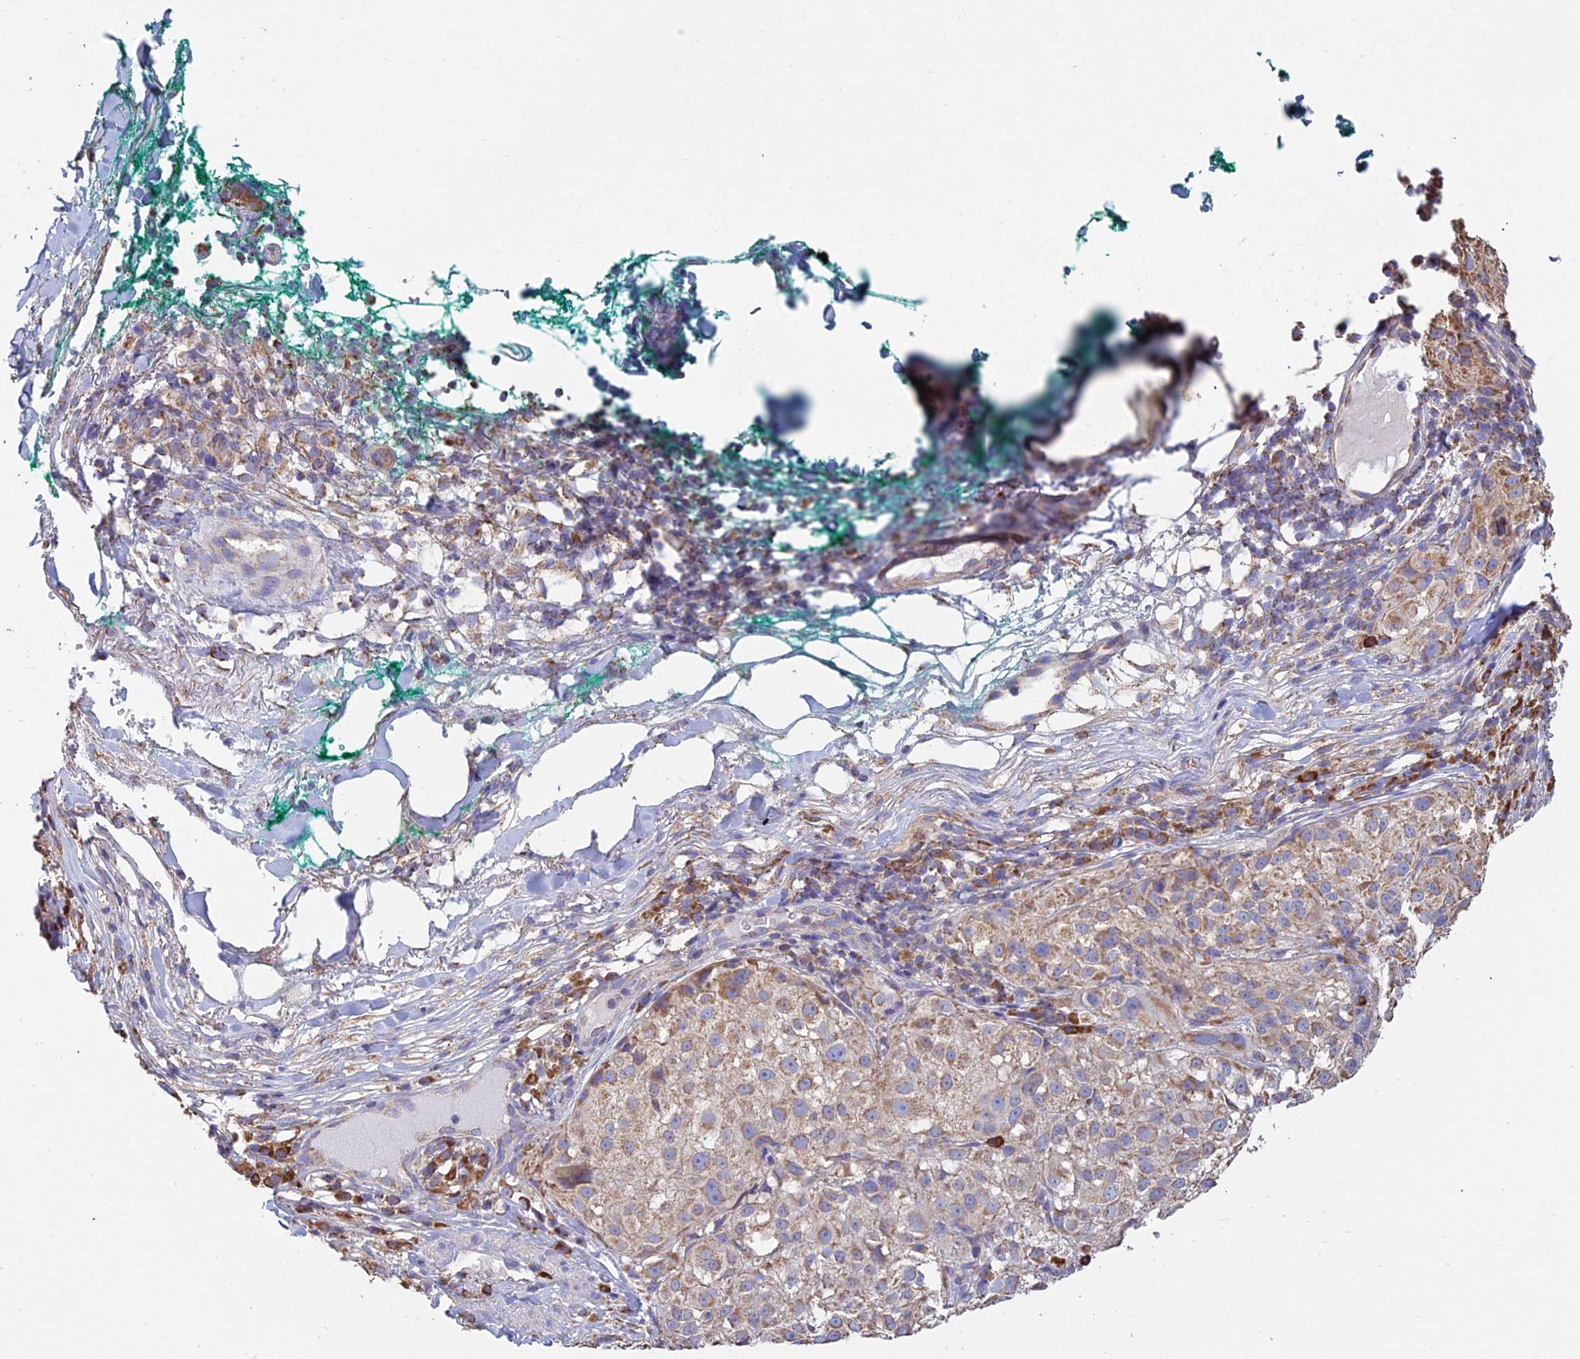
{"staining": {"intensity": "weak", "quantity": ">75%", "location": "cytoplasmic/membranous"}, "tissue": "melanoma", "cell_type": "Tumor cells", "image_type": "cancer", "snomed": [{"axis": "morphology", "description": "Necrosis, NOS"}, {"axis": "morphology", "description": "Malignant melanoma, NOS"}, {"axis": "topography", "description": "Skin"}], "caption": "Protein analysis of malignant melanoma tissue shows weak cytoplasmic/membranous staining in approximately >75% of tumor cells. Nuclei are stained in blue.", "gene": "OR2W3", "patient": {"sex": "female", "age": 87}}